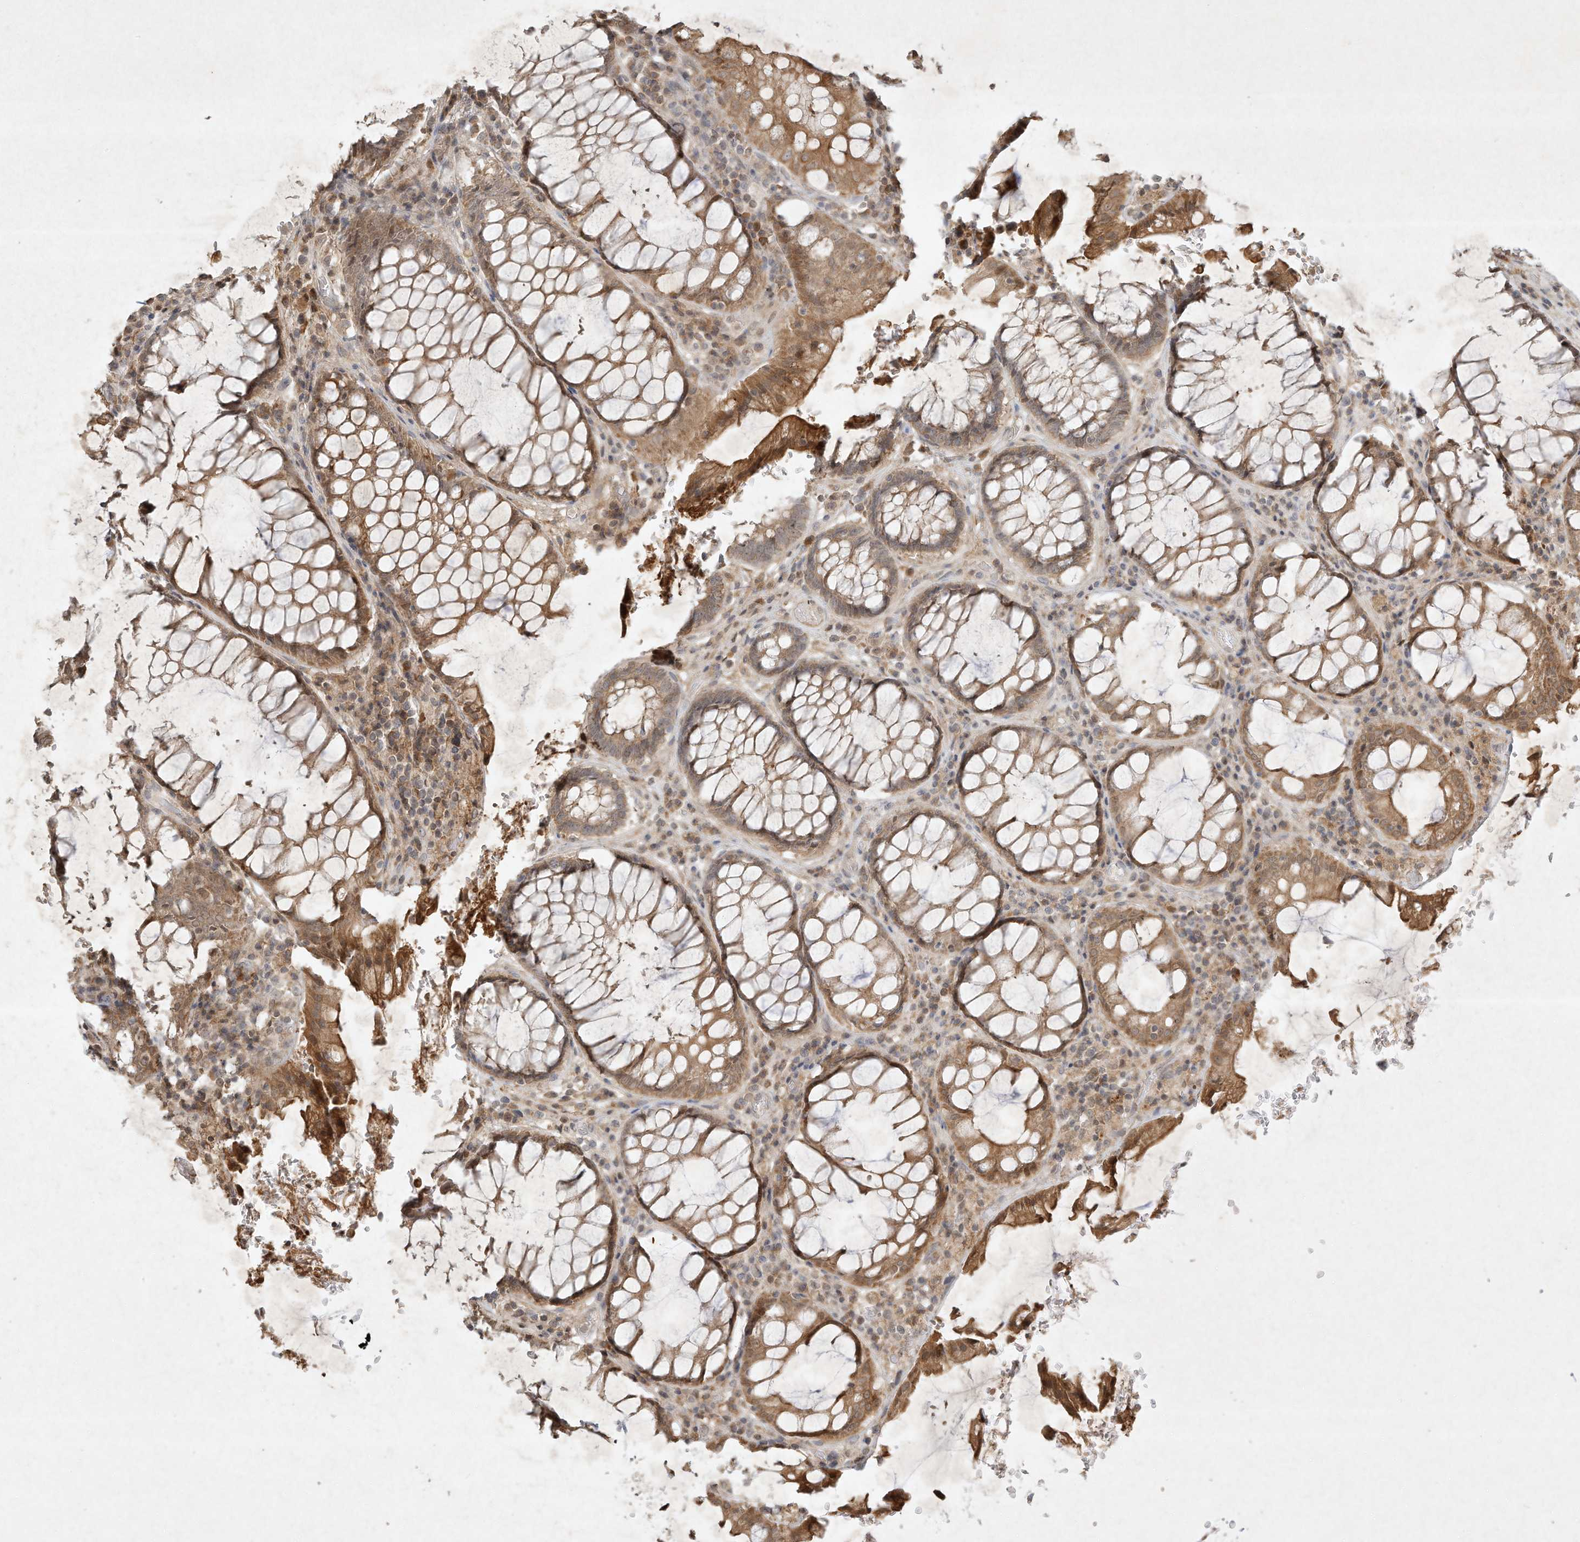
{"staining": {"intensity": "moderate", "quantity": ">75%", "location": "cytoplasmic/membranous"}, "tissue": "rectum", "cell_type": "Glandular cells", "image_type": "normal", "snomed": [{"axis": "morphology", "description": "Normal tissue, NOS"}, {"axis": "topography", "description": "Rectum"}], "caption": "A brown stain shows moderate cytoplasmic/membranous staining of a protein in glandular cells of benign rectum. The staining is performed using DAB brown chromogen to label protein expression. The nuclei are counter-stained blue using hematoxylin.", "gene": "BTRC", "patient": {"sex": "male", "age": 64}}